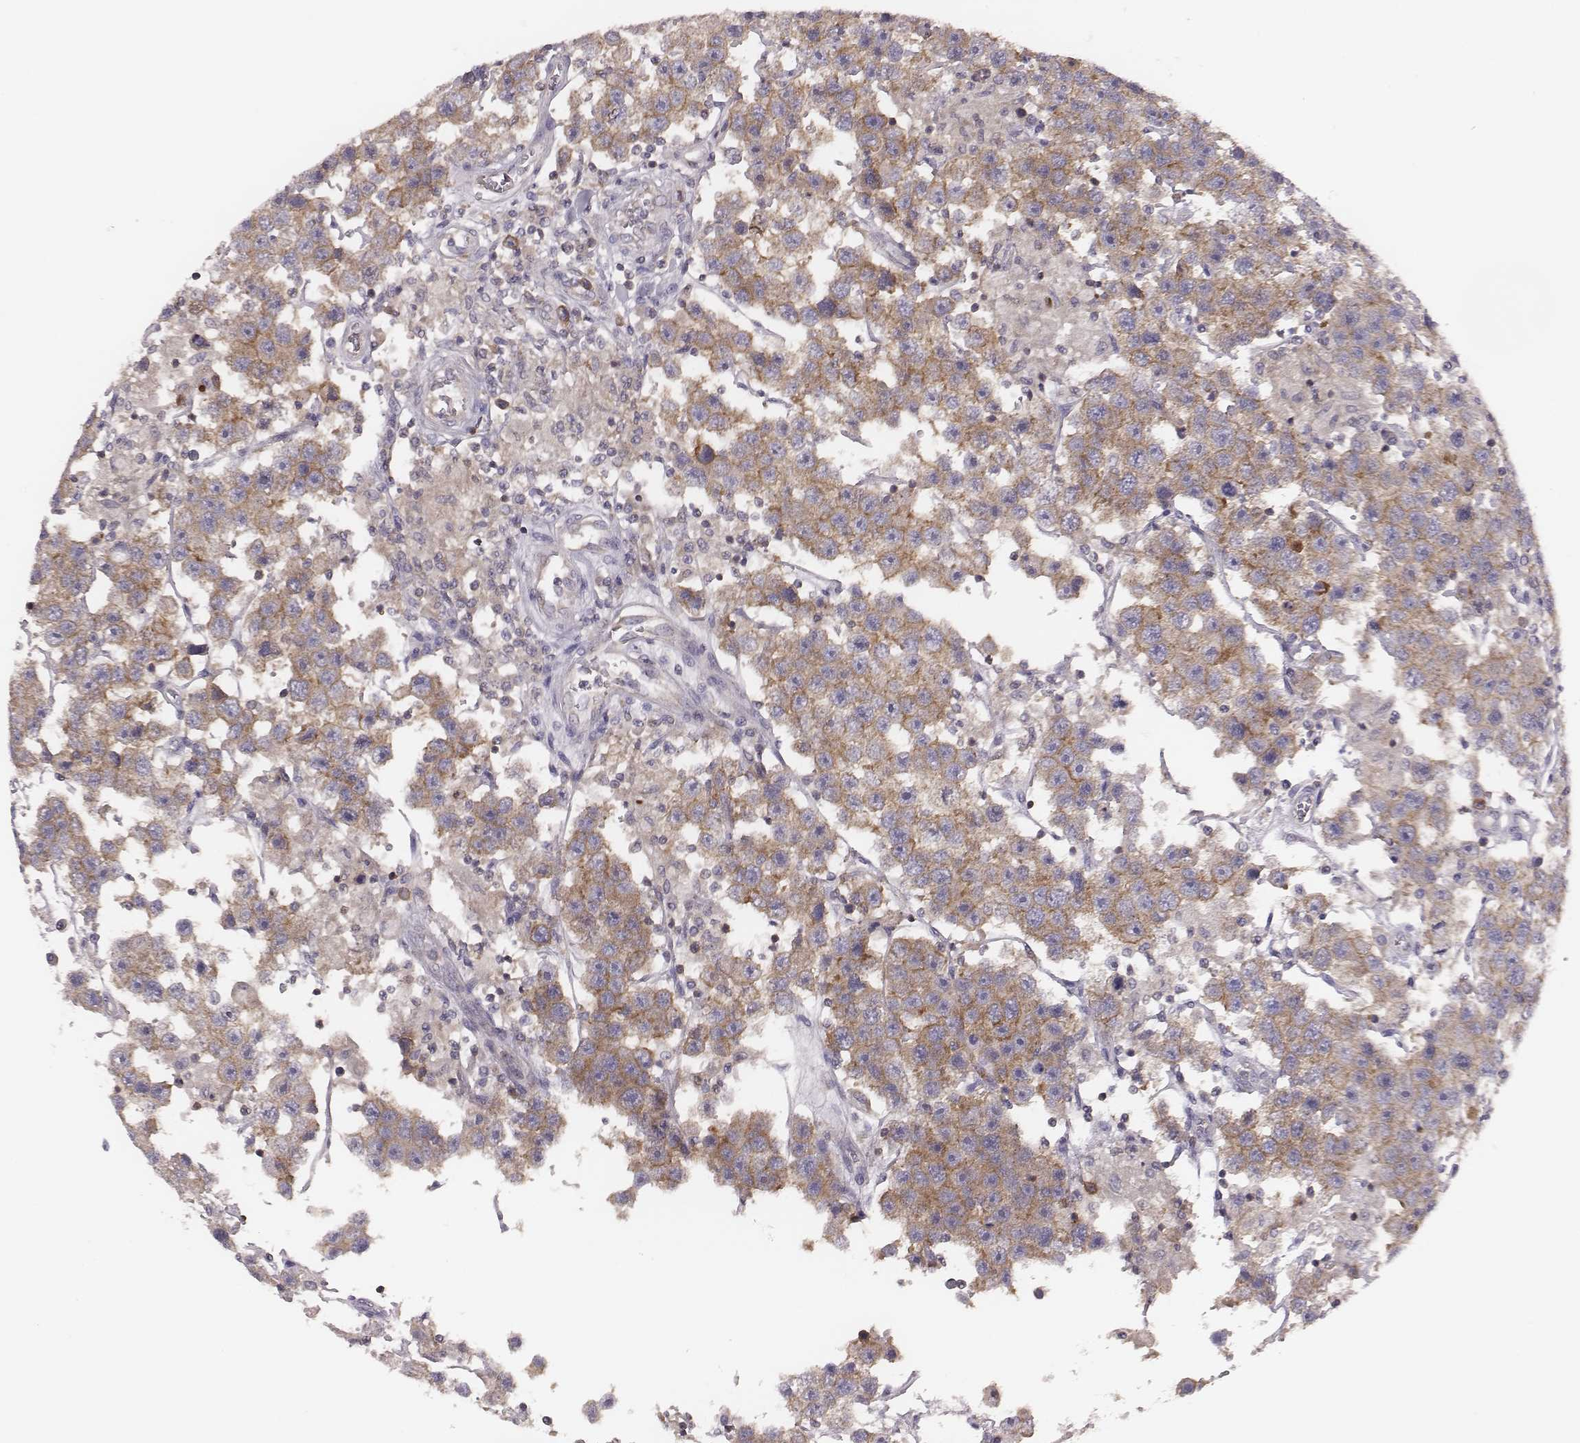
{"staining": {"intensity": "moderate", "quantity": ">75%", "location": "cytoplasmic/membranous"}, "tissue": "testis cancer", "cell_type": "Tumor cells", "image_type": "cancer", "snomed": [{"axis": "morphology", "description": "Seminoma, NOS"}, {"axis": "topography", "description": "Testis"}], "caption": "Seminoma (testis) tissue demonstrates moderate cytoplasmic/membranous positivity in approximately >75% of tumor cells, visualized by immunohistochemistry. (Stains: DAB (3,3'-diaminobenzidine) in brown, nuclei in blue, Microscopy: brightfield microscopy at high magnification).", "gene": "CAD", "patient": {"sex": "male", "age": 45}}